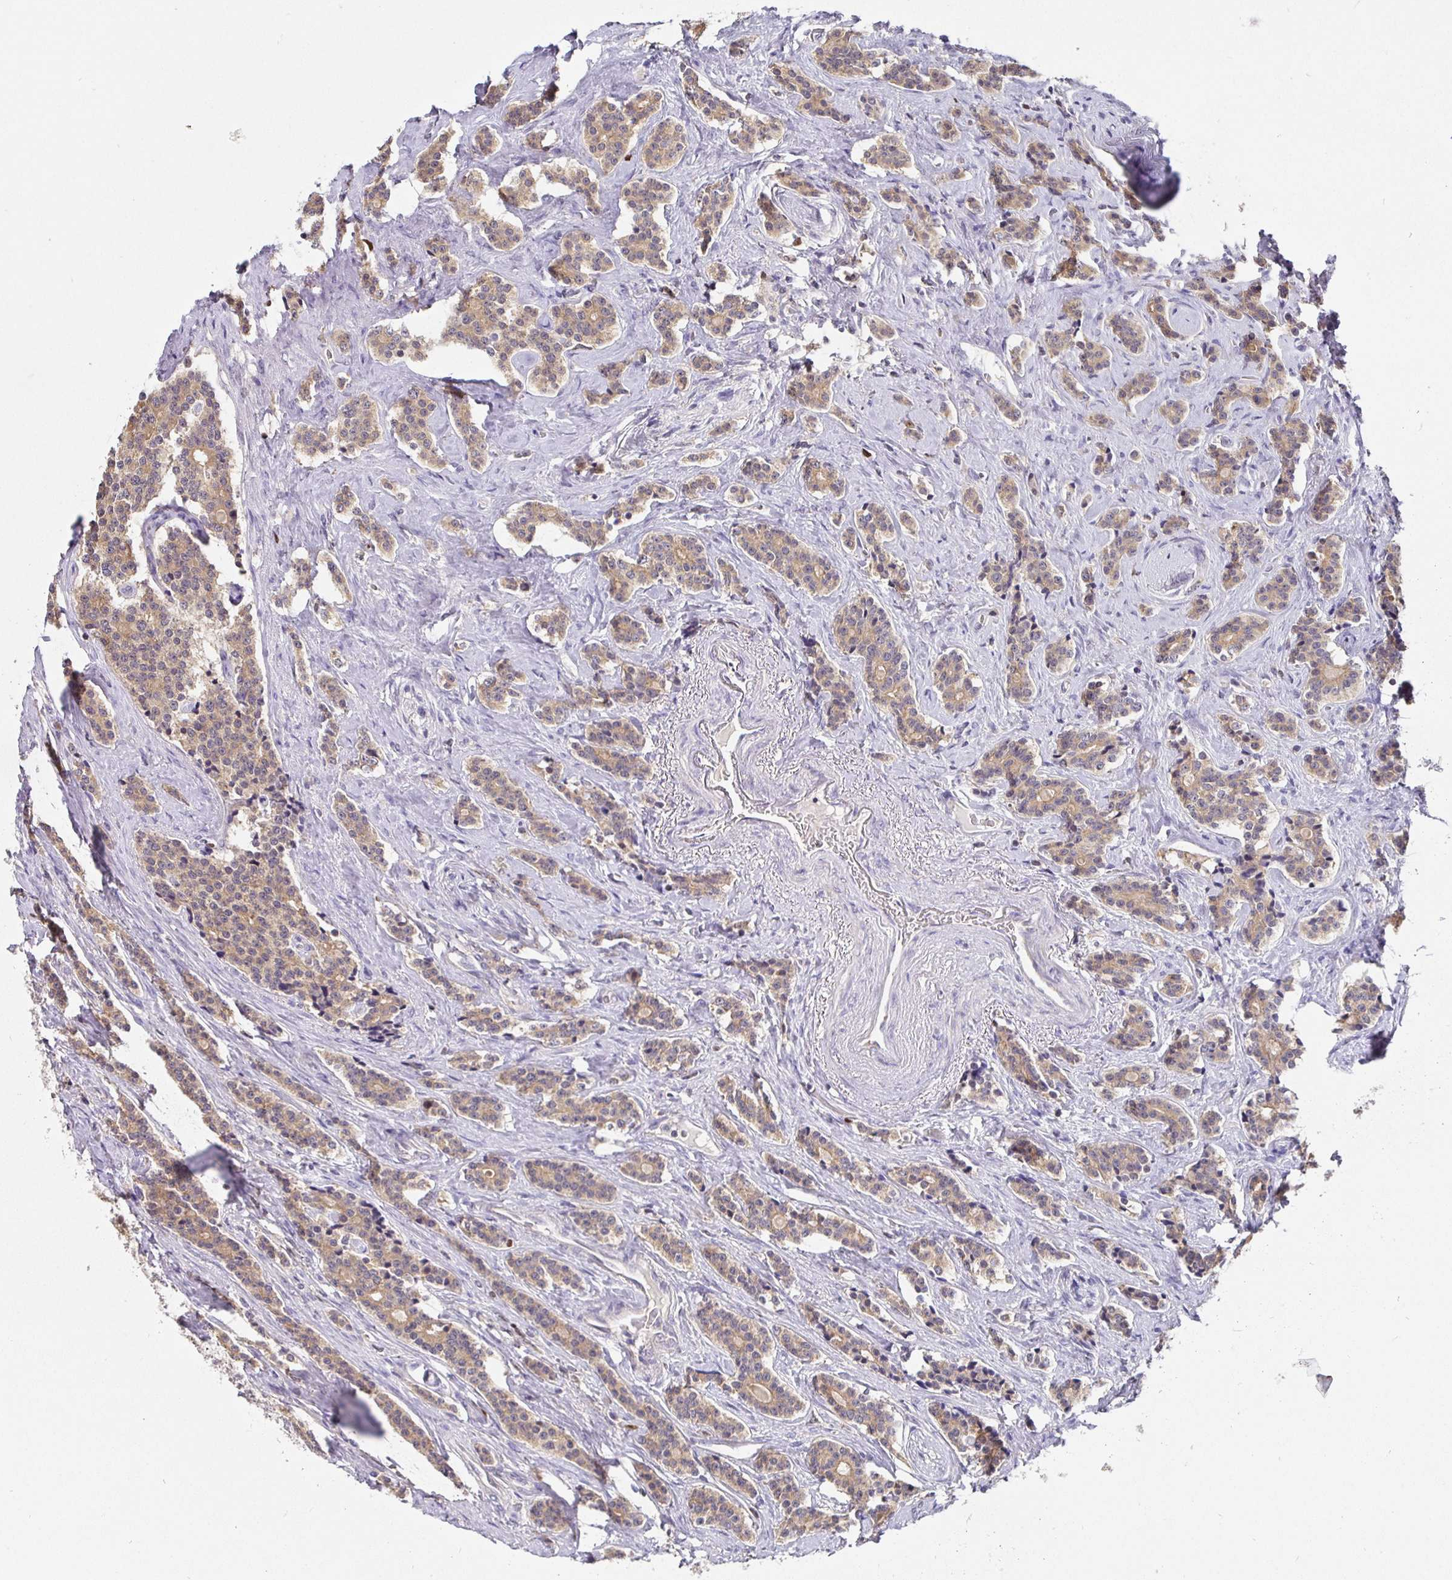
{"staining": {"intensity": "moderate", "quantity": ">75%", "location": "cytoplasmic/membranous"}, "tissue": "carcinoid", "cell_type": "Tumor cells", "image_type": "cancer", "snomed": [{"axis": "morphology", "description": "Carcinoid, malignant, NOS"}, {"axis": "topography", "description": "Small intestine"}], "caption": "Protein expression by immunohistochemistry (IHC) displays moderate cytoplasmic/membranous staining in approximately >75% of tumor cells in carcinoid (malignant).", "gene": "SATB1", "patient": {"sex": "female", "age": 73}}